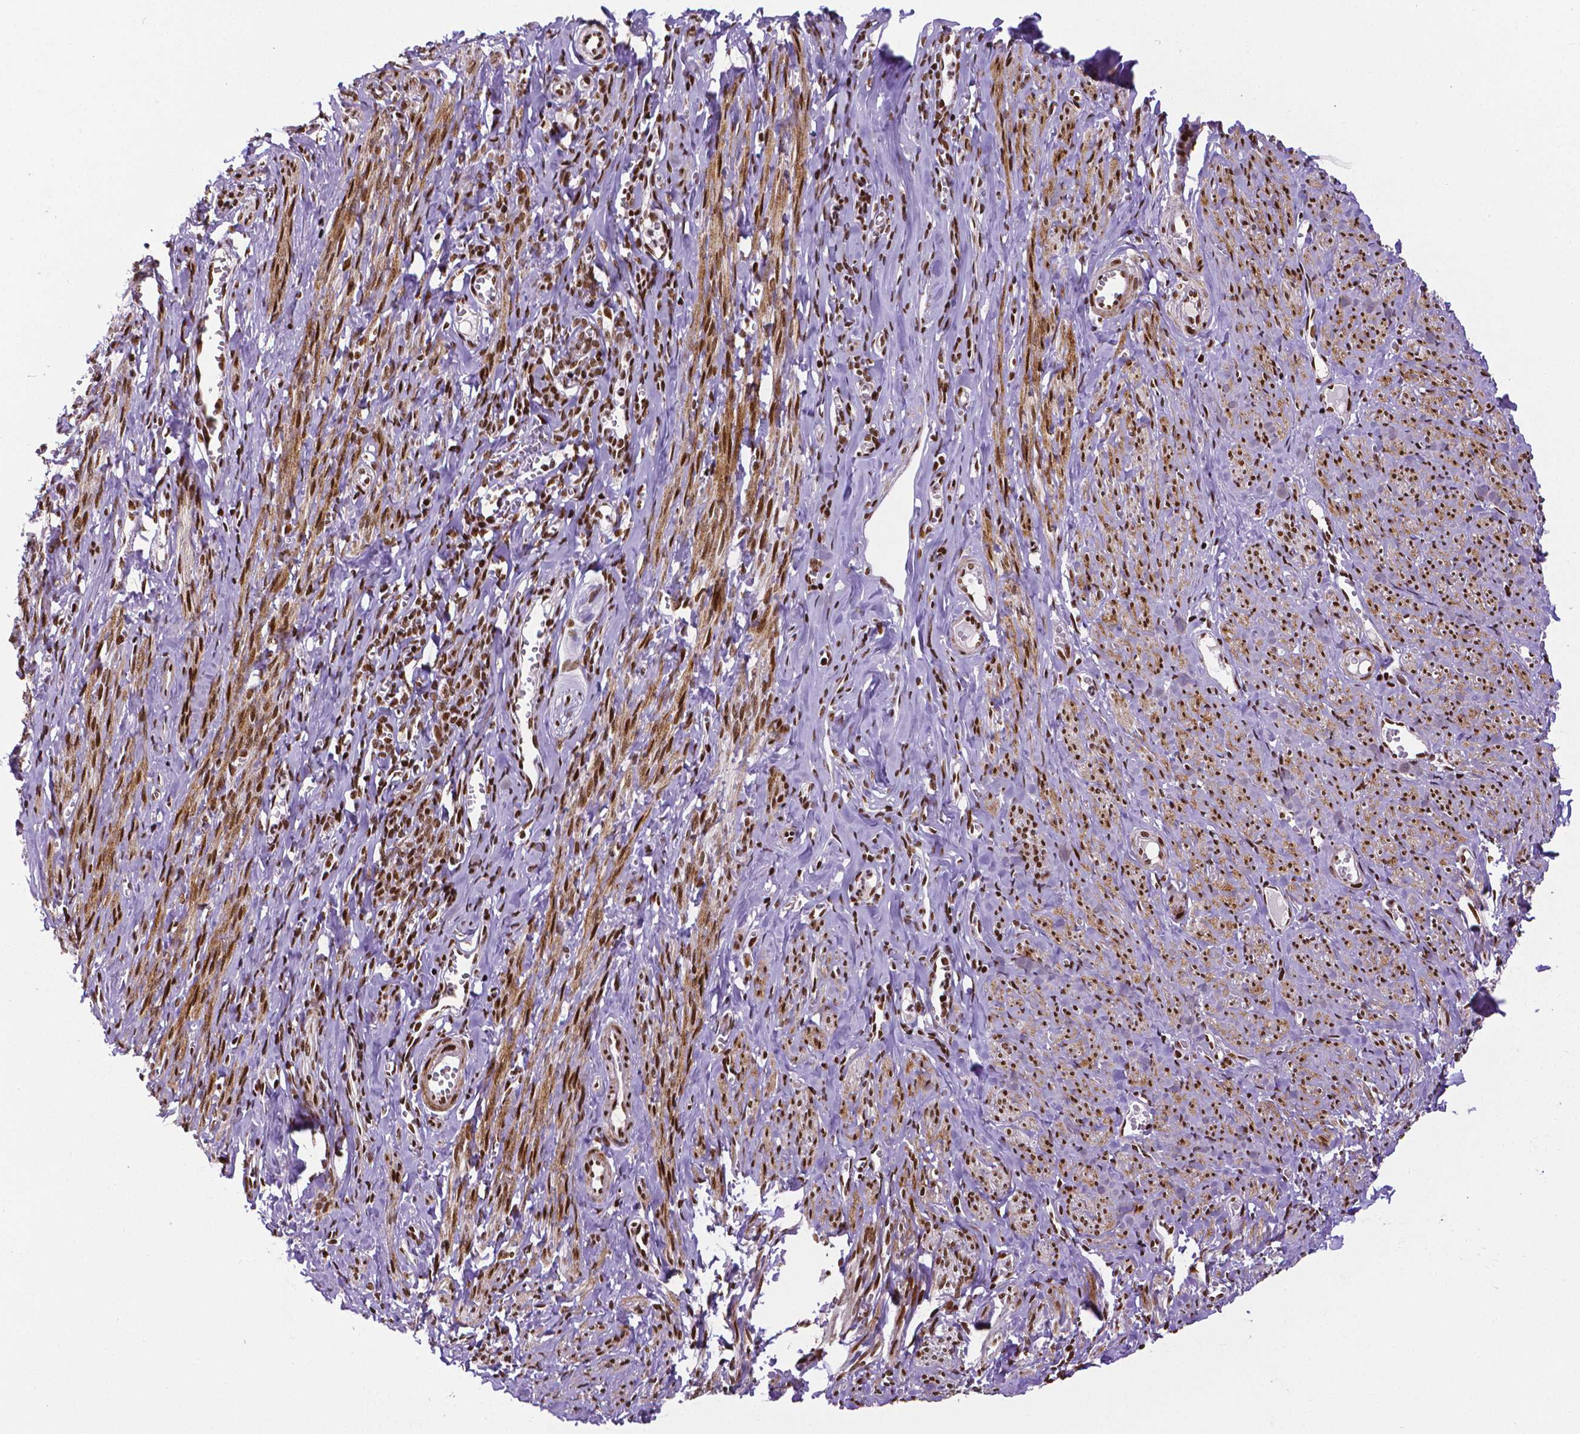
{"staining": {"intensity": "strong", "quantity": ">75%", "location": "cytoplasmic/membranous,nuclear"}, "tissue": "smooth muscle", "cell_type": "Smooth muscle cells", "image_type": "normal", "snomed": [{"axis": "morphology", "description": "Normal tissue, NOS"}, {"axis": "topography", "description": "Smooth muscle"}], "caption": "Protein staining shows strong cytoplasmic/membranous,nuclear expression in about >75% of smooth muscle cells in benign smooth muscle. (brown staining indicates protein expression, while blue staining denotes nuclei).", "gene": "CTCF", "patient": {"sex": "female", "age": 65}}